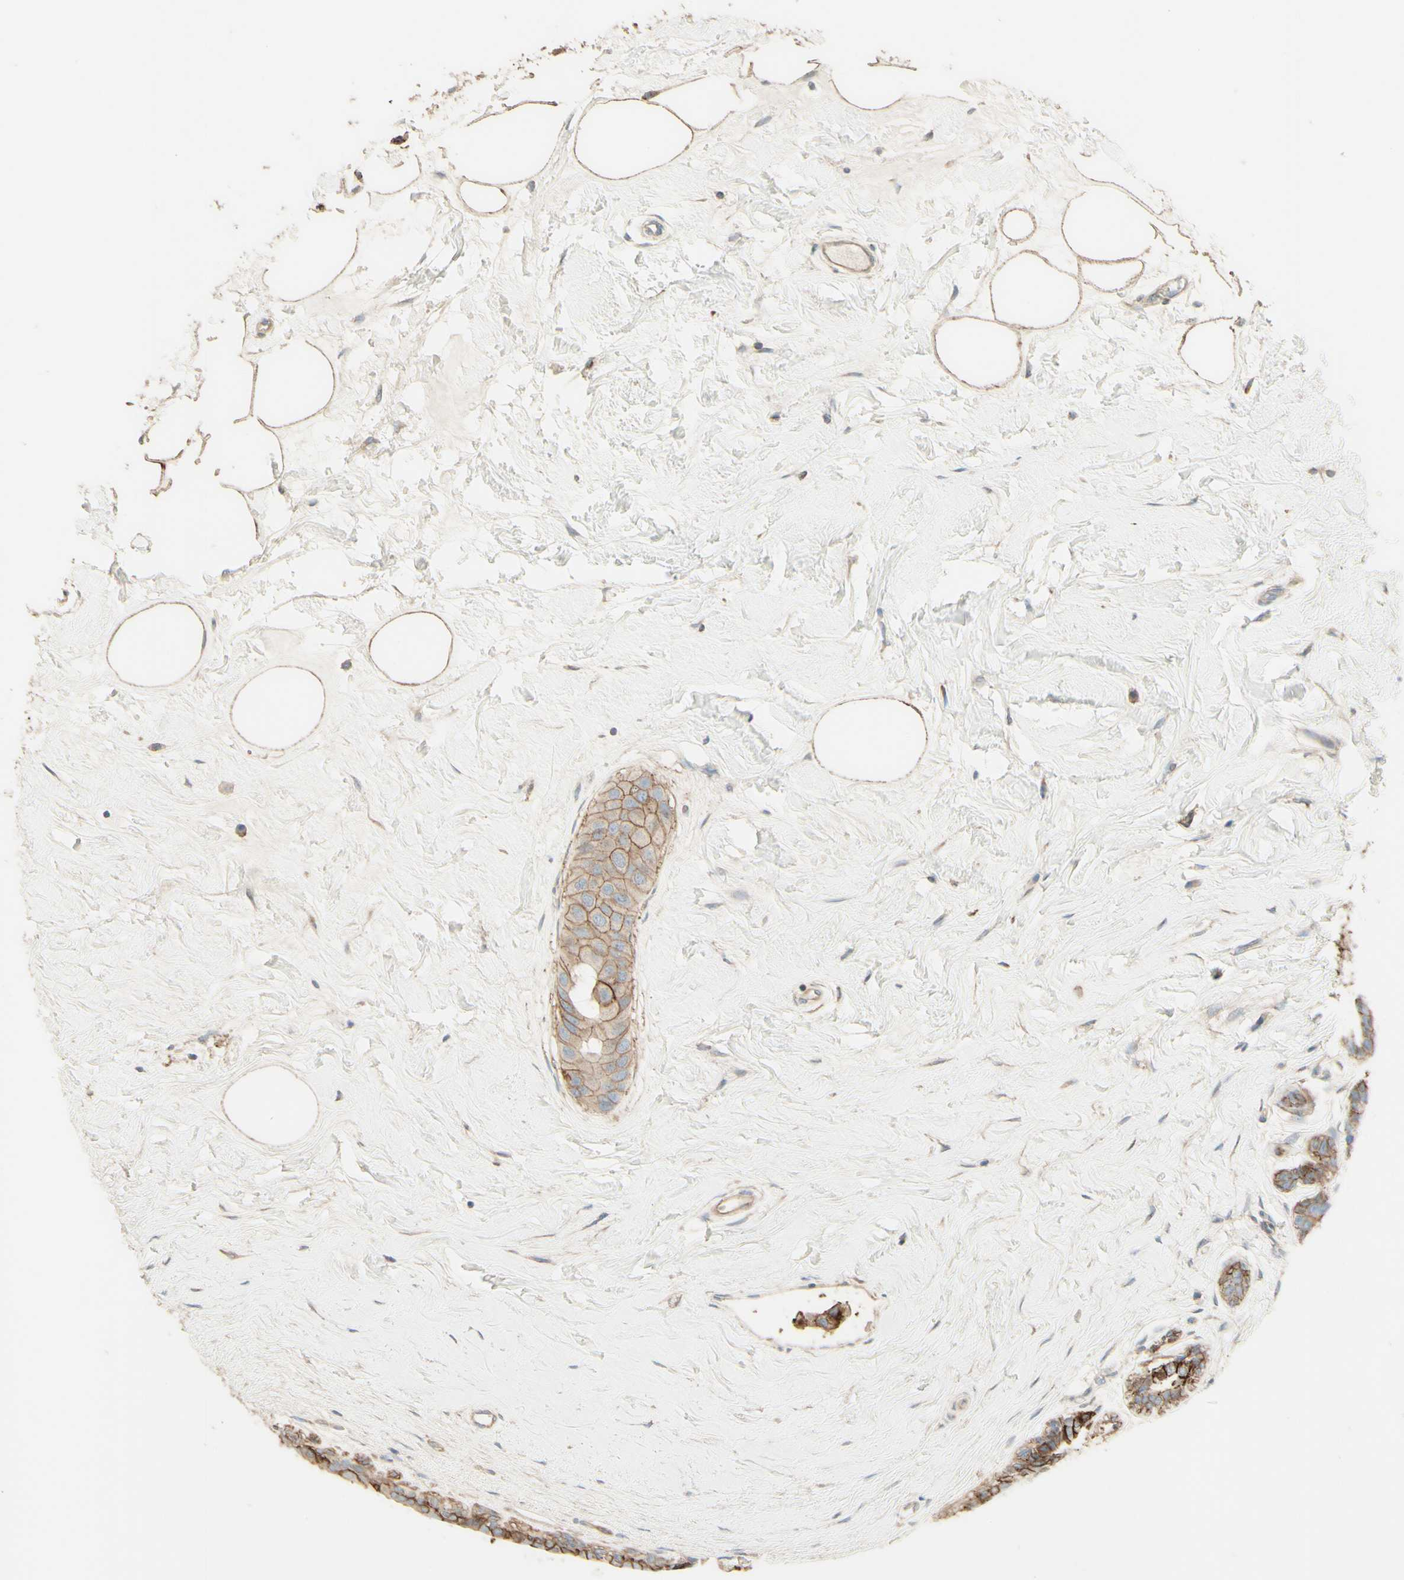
{"staining": {"intensity": "moderate", "quantity": ">75%", "location": "cytoplasmic/membranous"}, "tissue": "breast cancer", "cell_type": "Tumor cells", "image_type": "cancer", "snomed": [{"axis": "morphology", "description": "Normal tissue, NOS"}, {"axis": "morphology", "description": "Duct carcinoma"}, {"axis": "topography", "description": "Breast"}], "caption": "A brown stain shows moderate cytoplasmic/membranous positivity of a protein in breast cancer (invasive ductal carcinoma) tumor cells. (DAB IHC with brightfield microscopy, high magnification).", "gene": "RNF149", "patient": {"sex": "female", "age": 39}}